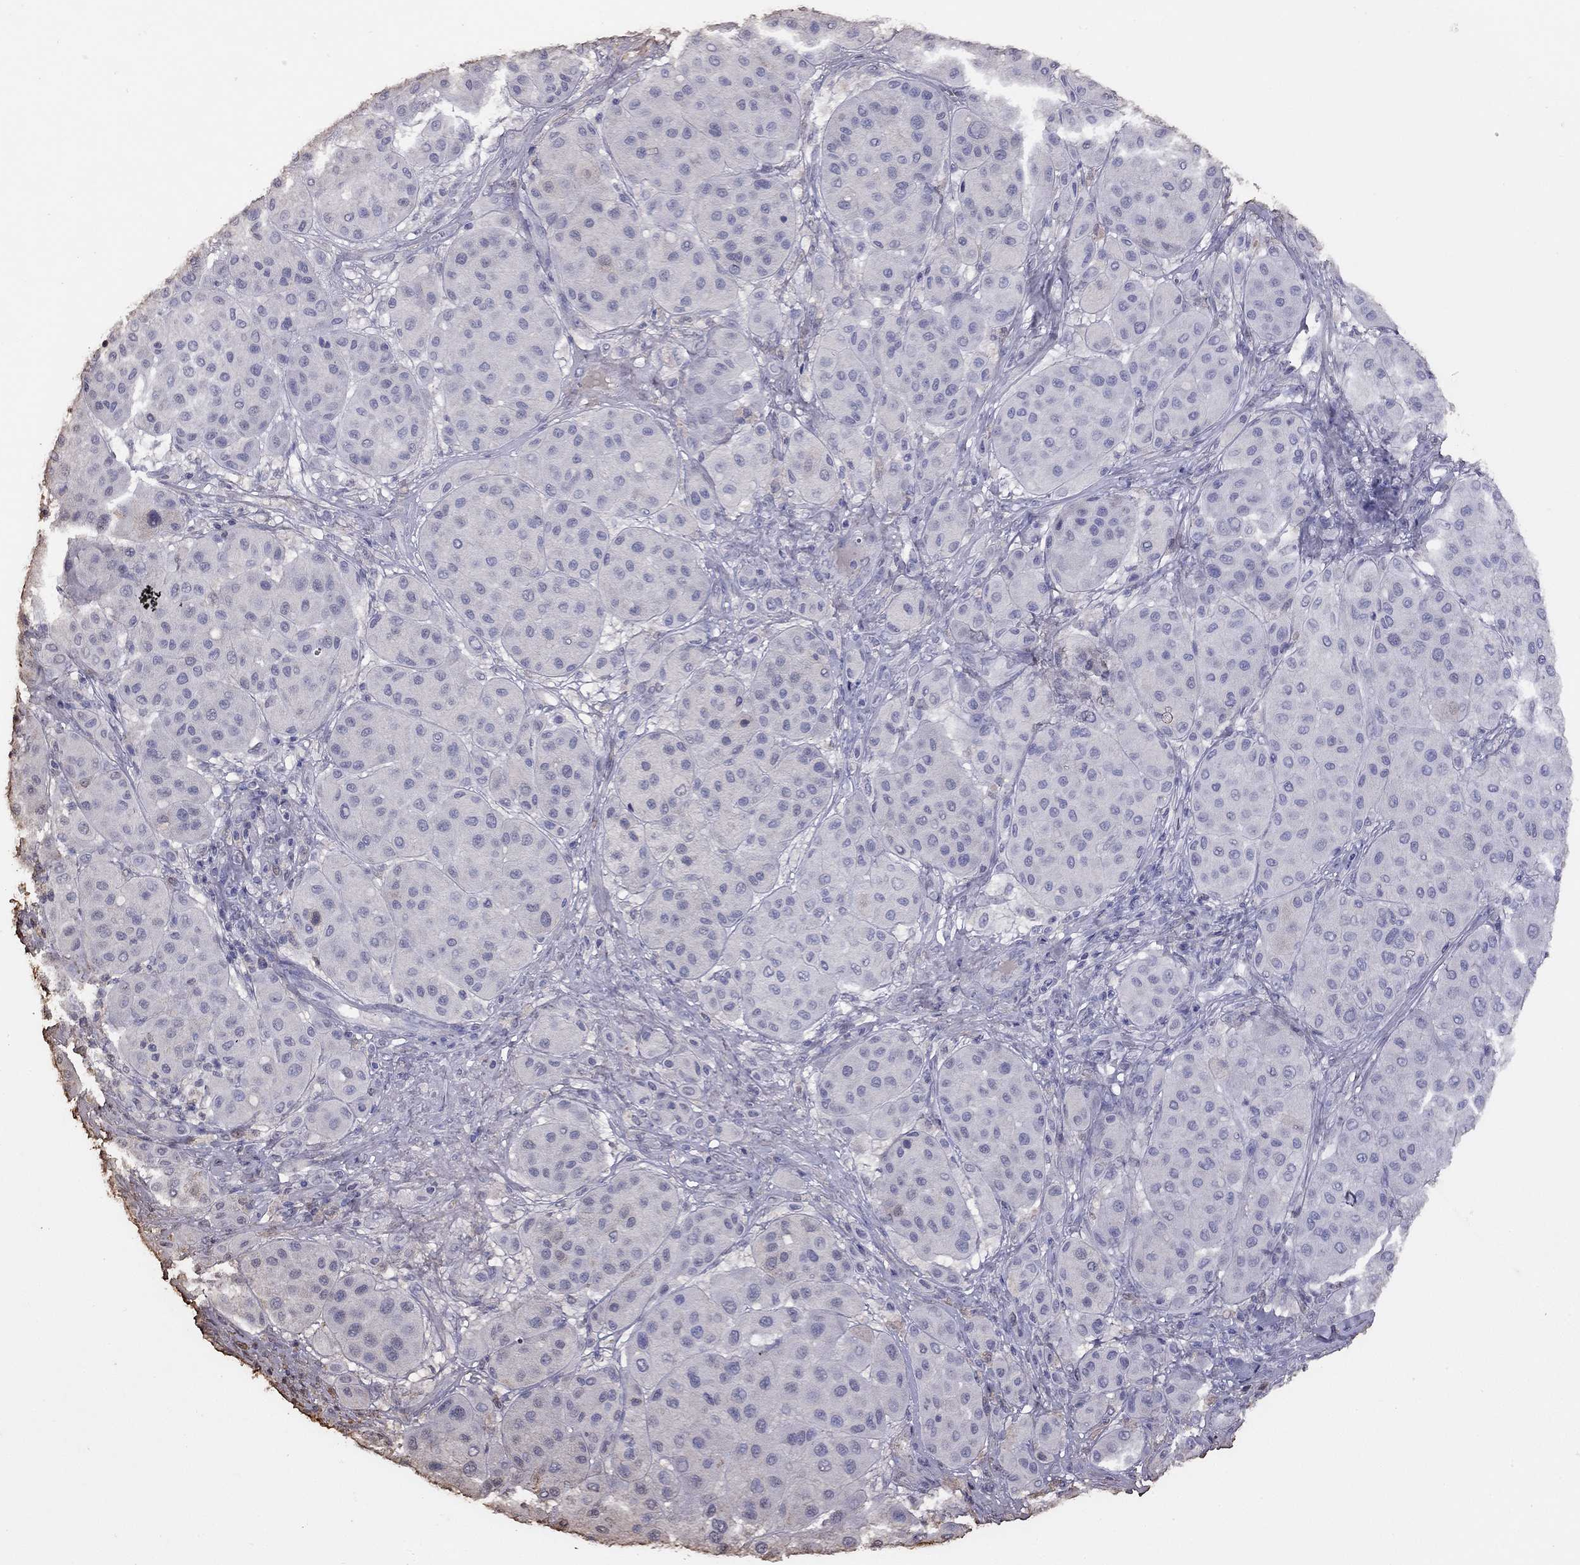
{"staining": {"intensity": "negative", "quantity": "none", "location": "none"}, "tissue": "melanoma", "cell_type": "Tumor cells", "image_type": "cancer", "snomed": [{"axis": "morphology", "description": "Malignant melanoma, Metastatic site"}, {"axis": "topography", "description": "Smooth muscle"}], "caption": "IHC micrograph of neoplastic tissue: human melanoma stained with DAB (3,3'-diaminobenzidine) exhibits no significant protein positivity in tumor cells.", "gene": "SUN3", "patient": {"sex": "male", "age": 41}}